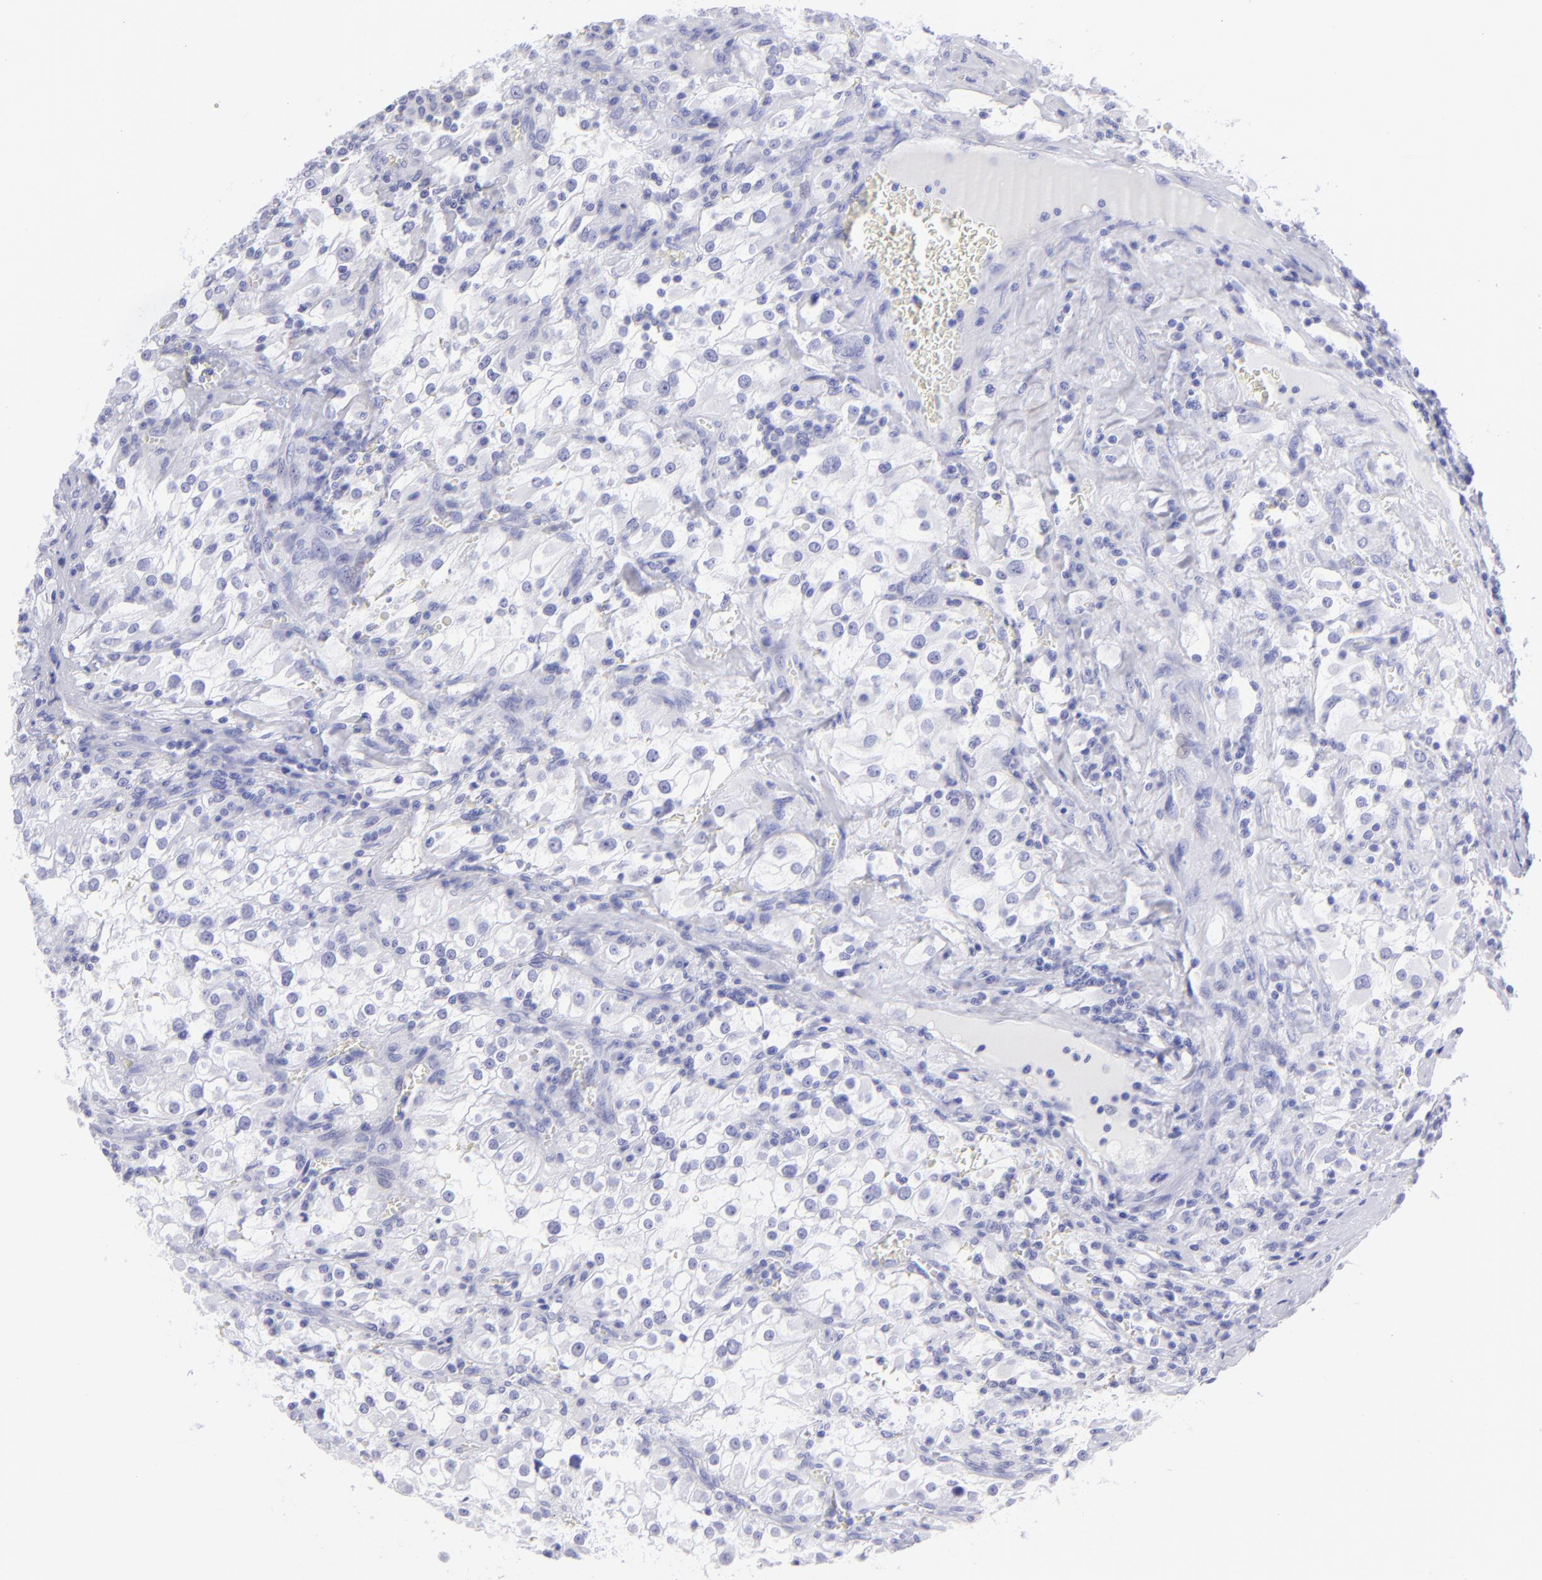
{"staining": {"intensity": "negative", "quantity": "none", "location": "none"}, "tissue": "renal cancer", "cell_type": "Tumor cells", "image_type": "cancer", "snomed": [{"axis": "morphology", "description": "Adenocarcinoma, NOS"}, {"axis": "topography", "description": "Kidney"}], "caption": "DAB immunohistochemical staining of human renal cancer exhibits no significant staining in tumor cells. The staining was performed using DAB to visualize the protein expression in brown, while the nuclei were stained in blue with hematoxylin (Magnification: 20x).", "gene": "SLC1A3", "patient": {"sex": "female", "age": 52}}